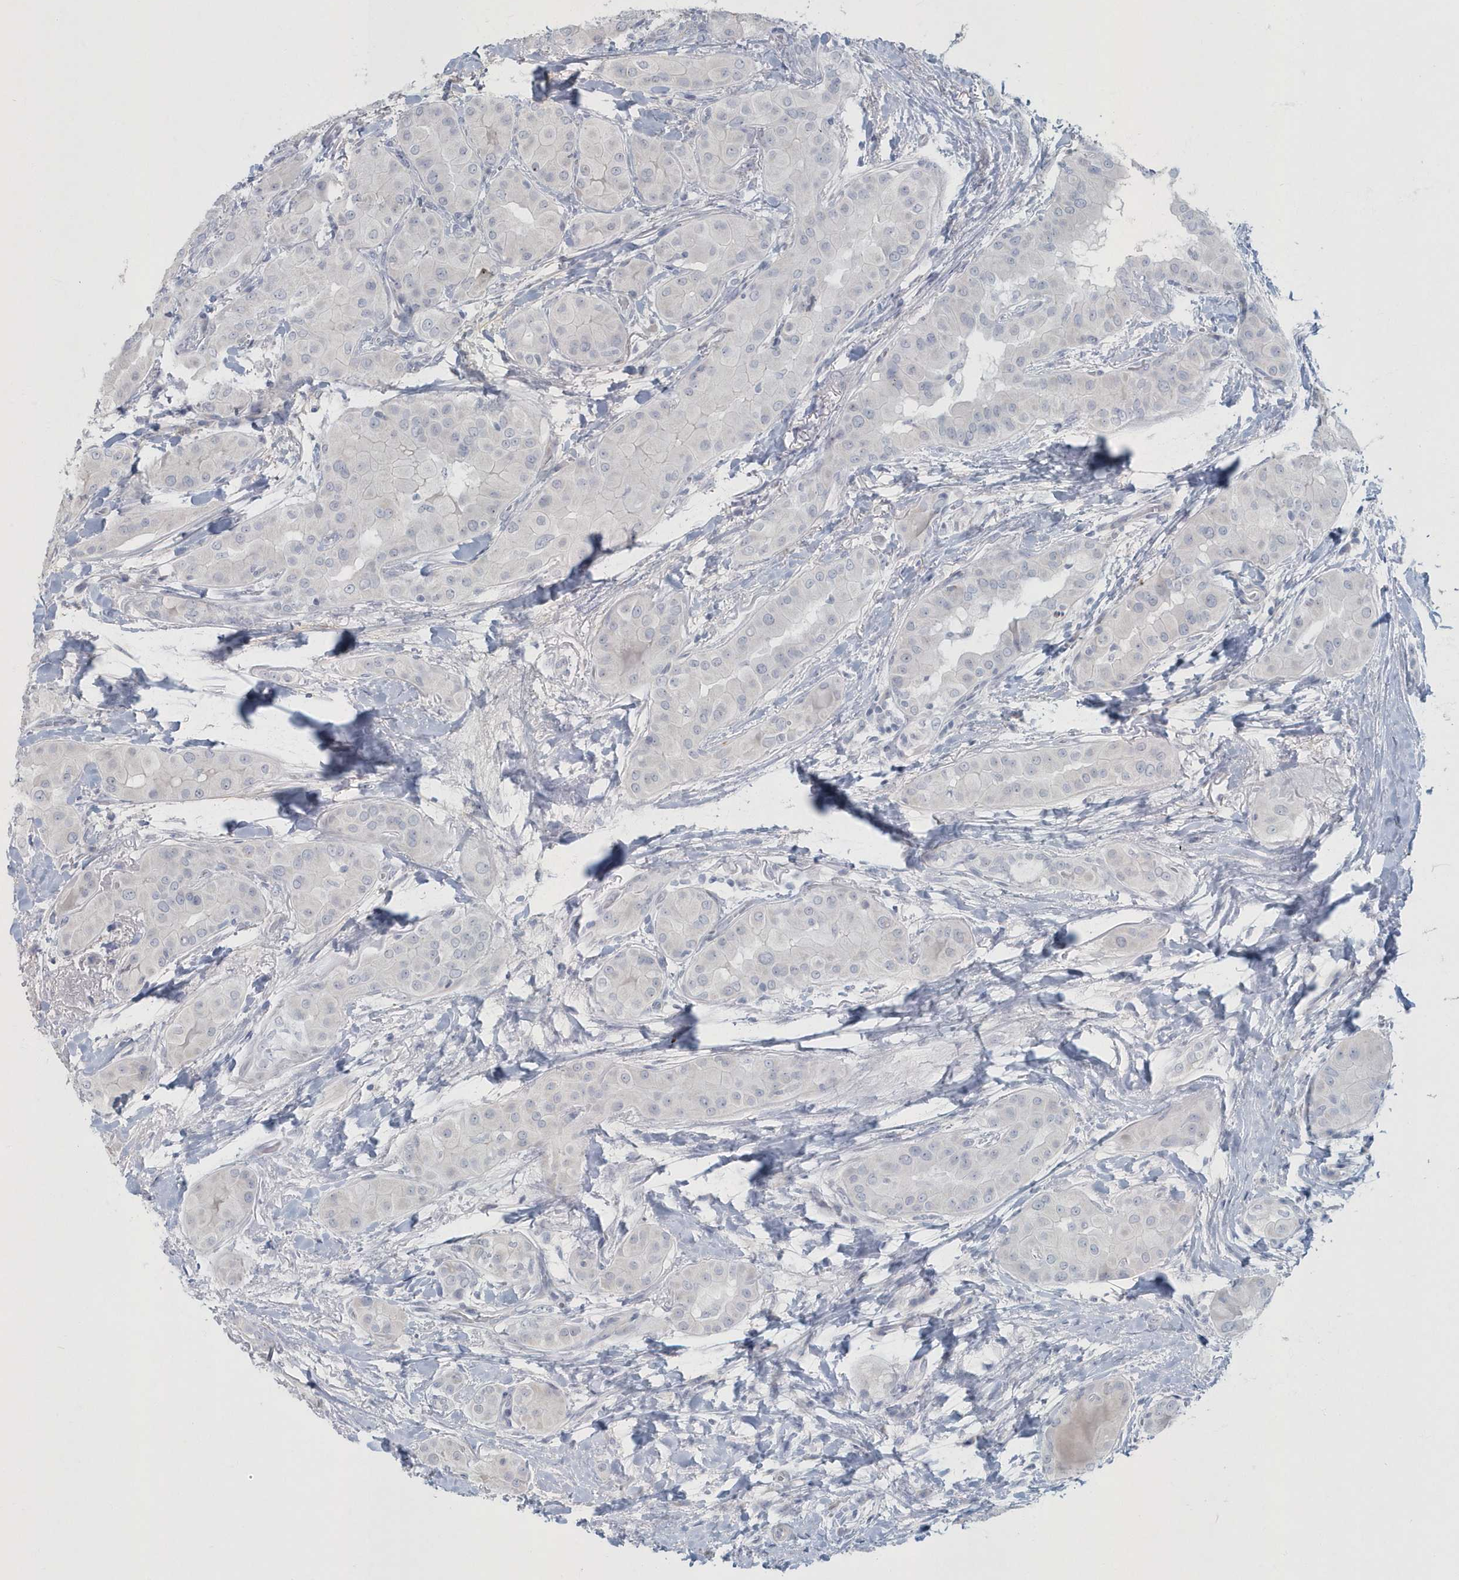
{"staining": {"intensity": "negative", "quantity": "none", "location": "none"}, "tissue": "thyroid cancer", "cell_type": "Tumor cells", "image_type": "cancer", "snomed": [{"axis": "morphology", "description": "Papillary adenocarcinoma, NOS"}, {"axis": "topography", "description": "Thyroid gland"}], "caption": "IHC image of neoplastic tissue: thyroid cancer (papillary adenocarcinoma) stained with DAB (3,3'-diaminobenzidine) displays no significant protein staining in tumor cells. The staining is performed using DAB (3,3'-diaminobenzidine) brown chromogen with nuclei counter-stained in using hematoxylin.", "gene": "MYOT", "patient": {"sex": "male", "age": 33}}